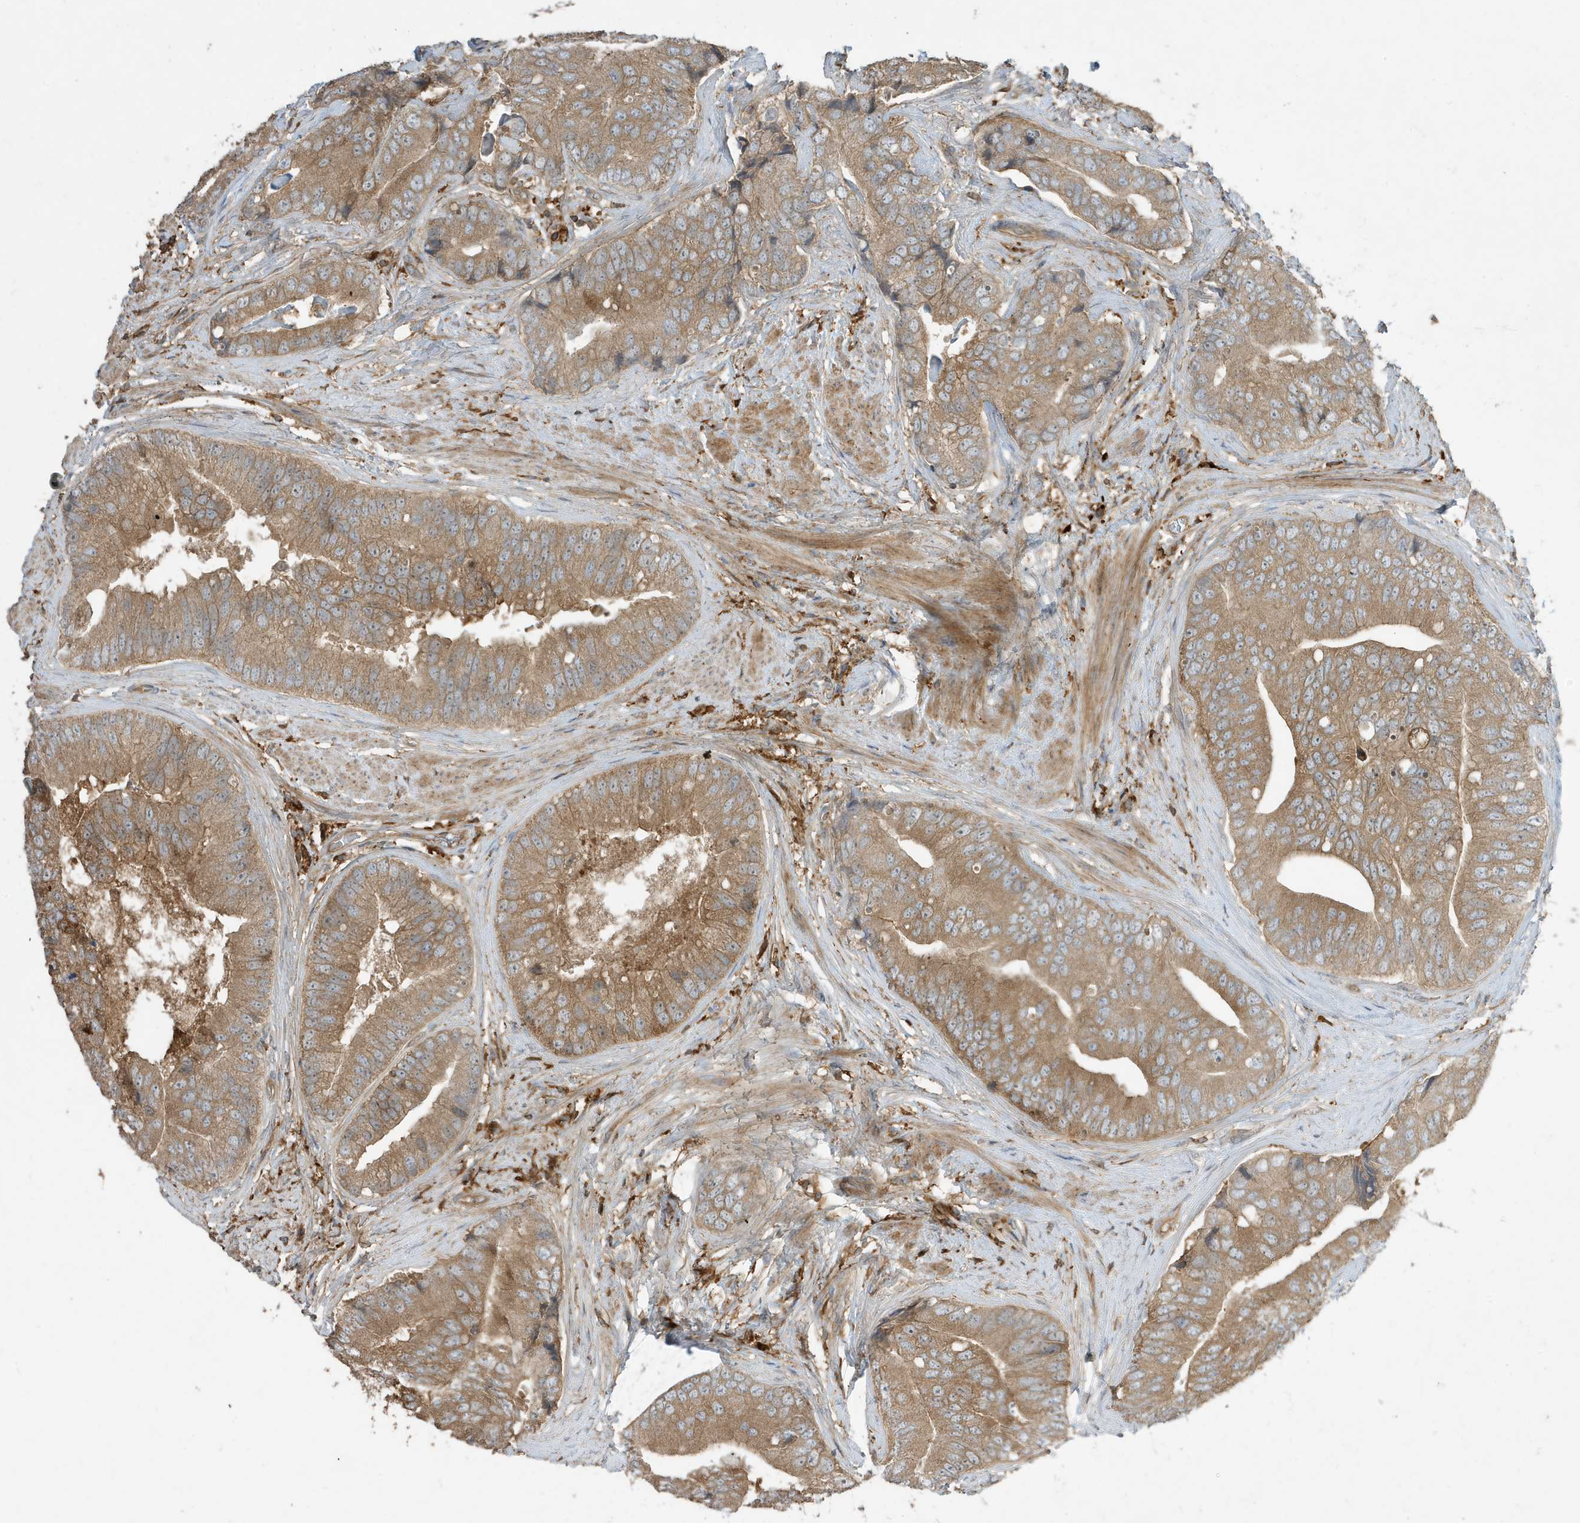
{"staining": {"intensity": "moderate", "quantity": ">75%", "location": "cytoplasmic/membranous"}, "tissue": "prostate cancer", "cell_type": "Tumor cells", "image_type": "cancer", "snomed": [{"axis": "morphology", "description": "Adenocarcinoma, High grade"}, {"axis": "topography", "description": "Prostate"}], "caption": "Immunohistochemical staining of prostate cancer (high-grade adenocarcinoma) exhibits moderate cytoplasmic/membranous protein positivity in approximately >75% of tumor cells. (DAB (3,3'-diaminobenzidine) IHC, brown staining for protein, blue staining for nuclei).", "gene": "ABTB1", "patient": {"sex": "male", "age": 70}}